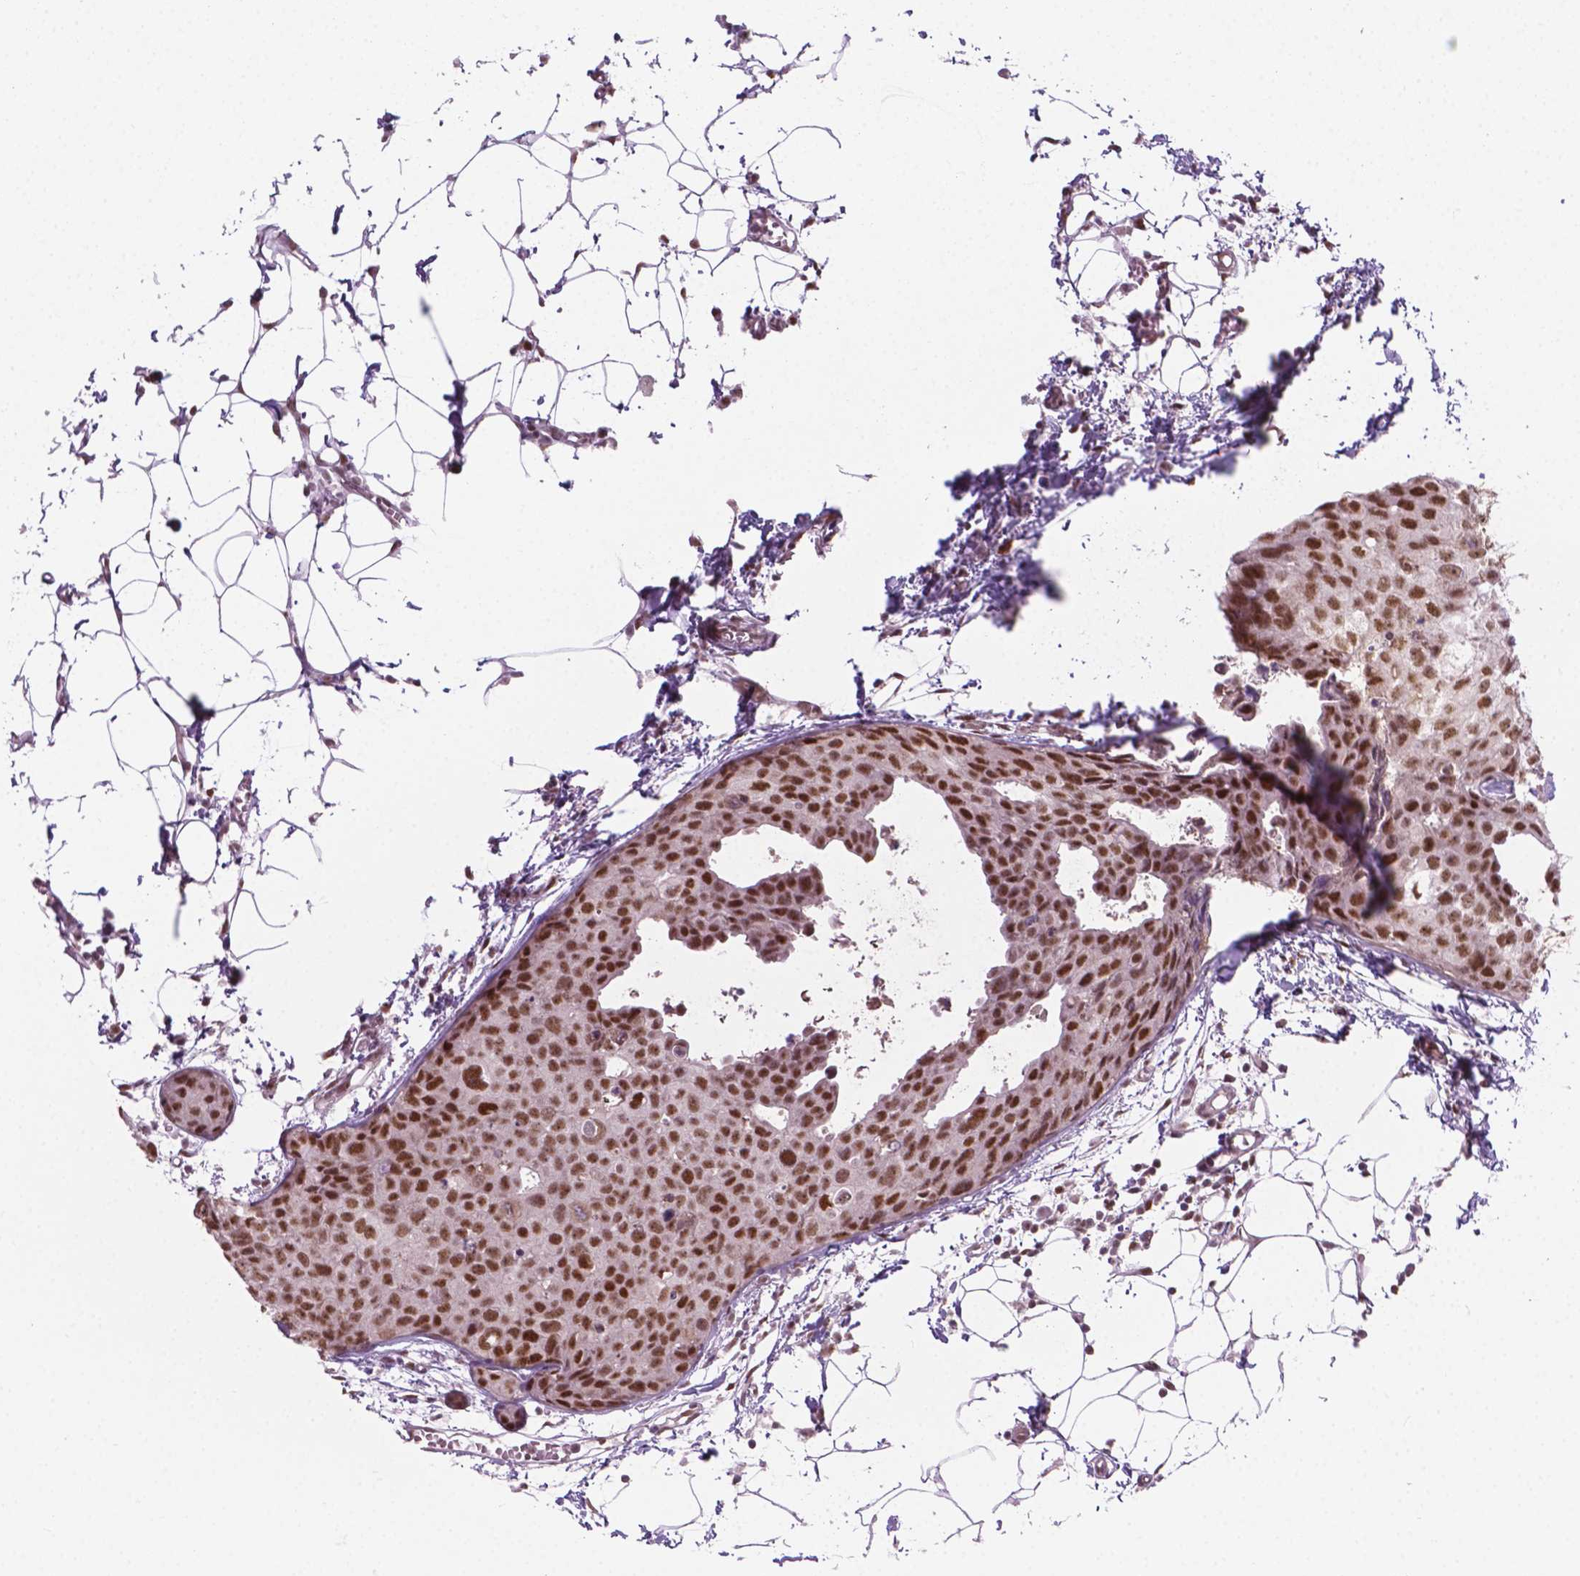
{"staining": {"intensity": "strong", "quantity": ">75%", "location": "nuclear"}, "tissue": "breast cancer", "cell_type": "Tumor cells", "image_type": "cancer", "snomed": [{"axis": "morphology", "description": "Duct carcinoma"}, {"axis": "topography", "description": "Breast"}], "caption": "Protein expression analysis of human breast cancer (infiltrating ductal carcinoma) reveals strong nuclear expression in approximately >75% of tumor cells.", "gene": "PHAX", "patient": {"sex": "female", "age": 38}}